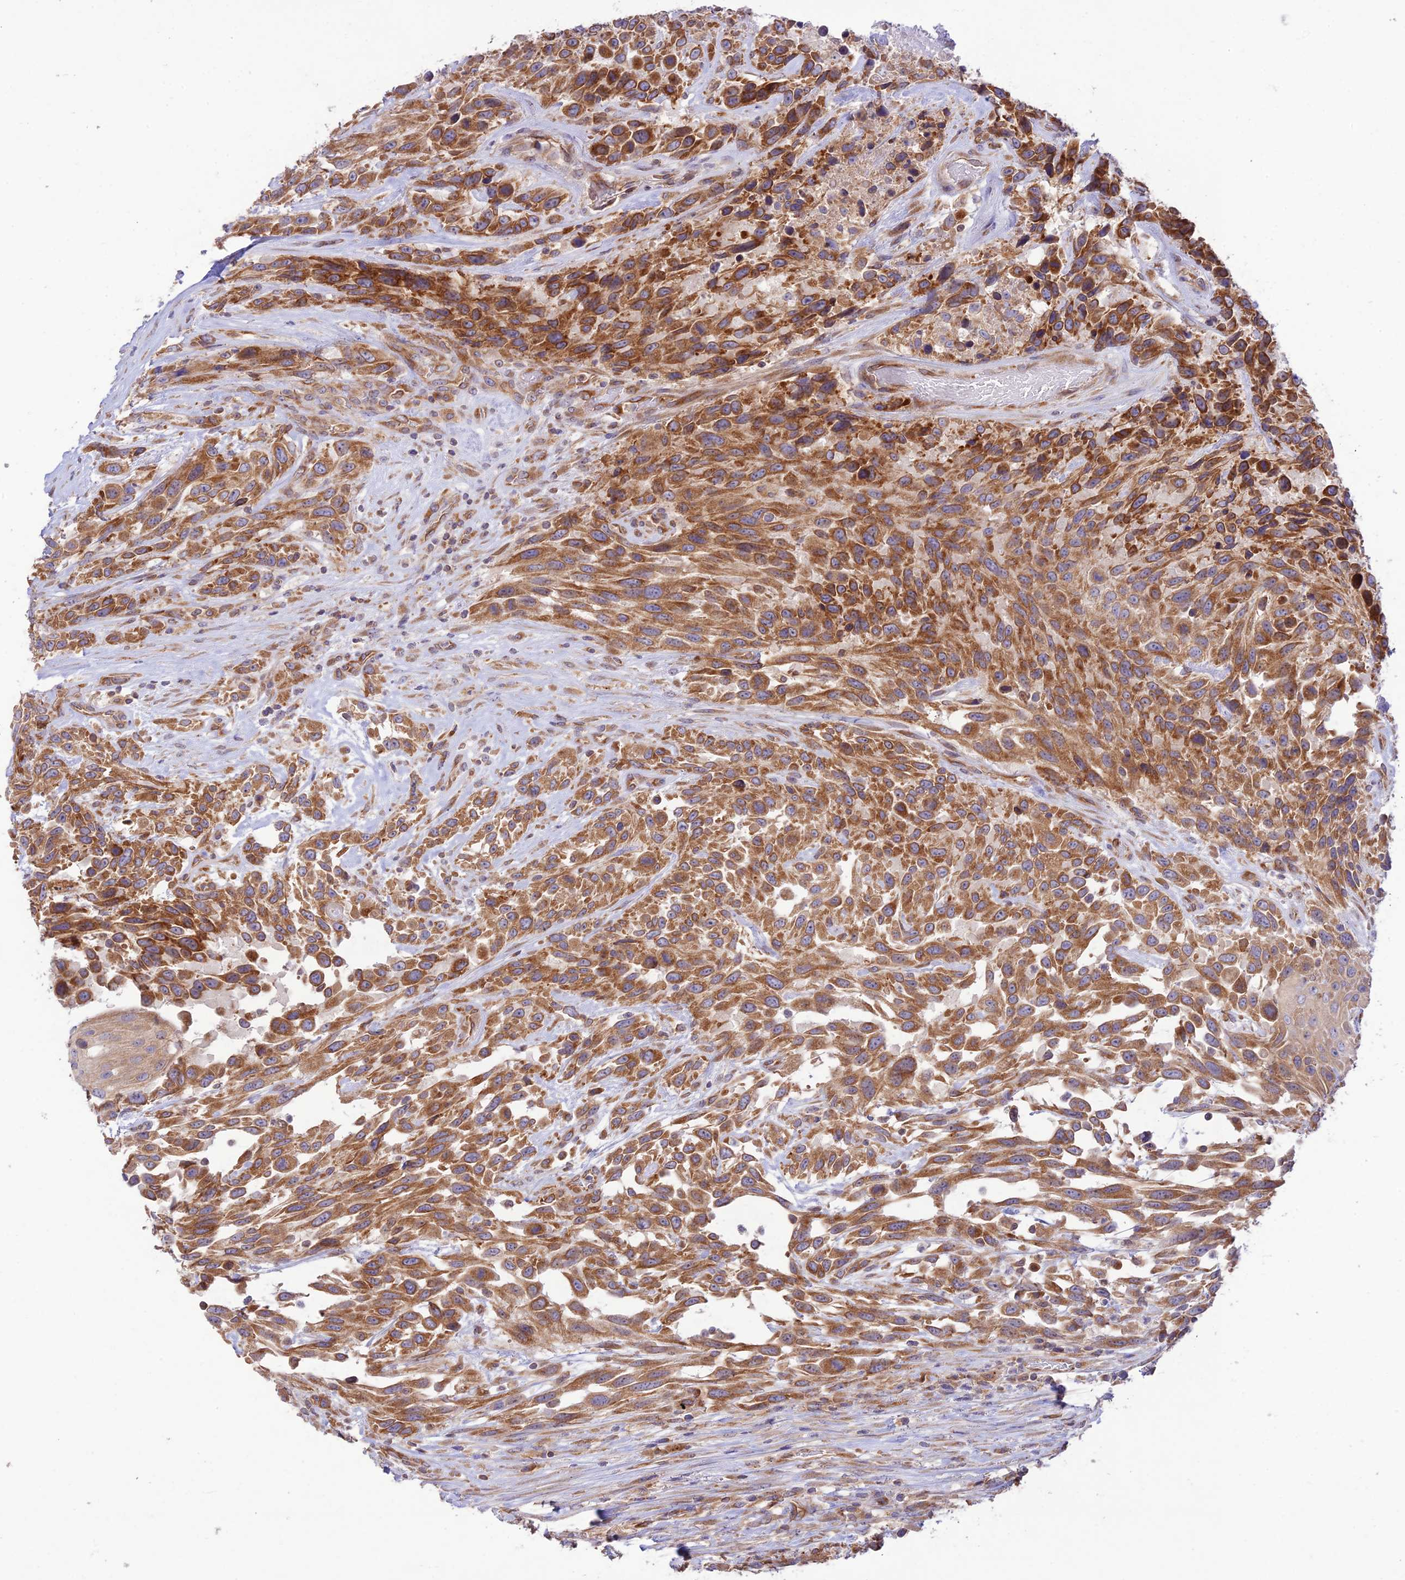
{"staining": {"intensity": "strong", "quantity": ">75%", "location": "cytoplasmic/membranous"}, "tissue": "urothelial cancer", "cell_type": "Tumor cells", "image_type": "cancer", "snomed": [{"axis": "morphology", "description": "Urothelial carcinoma, High grade"}, {"axis": "topography", "description": "Urinary bladder"}], "caption": "Immunohistochemistry (IHC) photomicrograph of urothelial carcinoma (high-grade) stained for a protein (brown), which reveals high levels of strong cytoplasmic/membranous positivity in approximately >75% of tumor cells.", "gene": "TMEM259", "patient": {"sex": "female", "age": 70}}